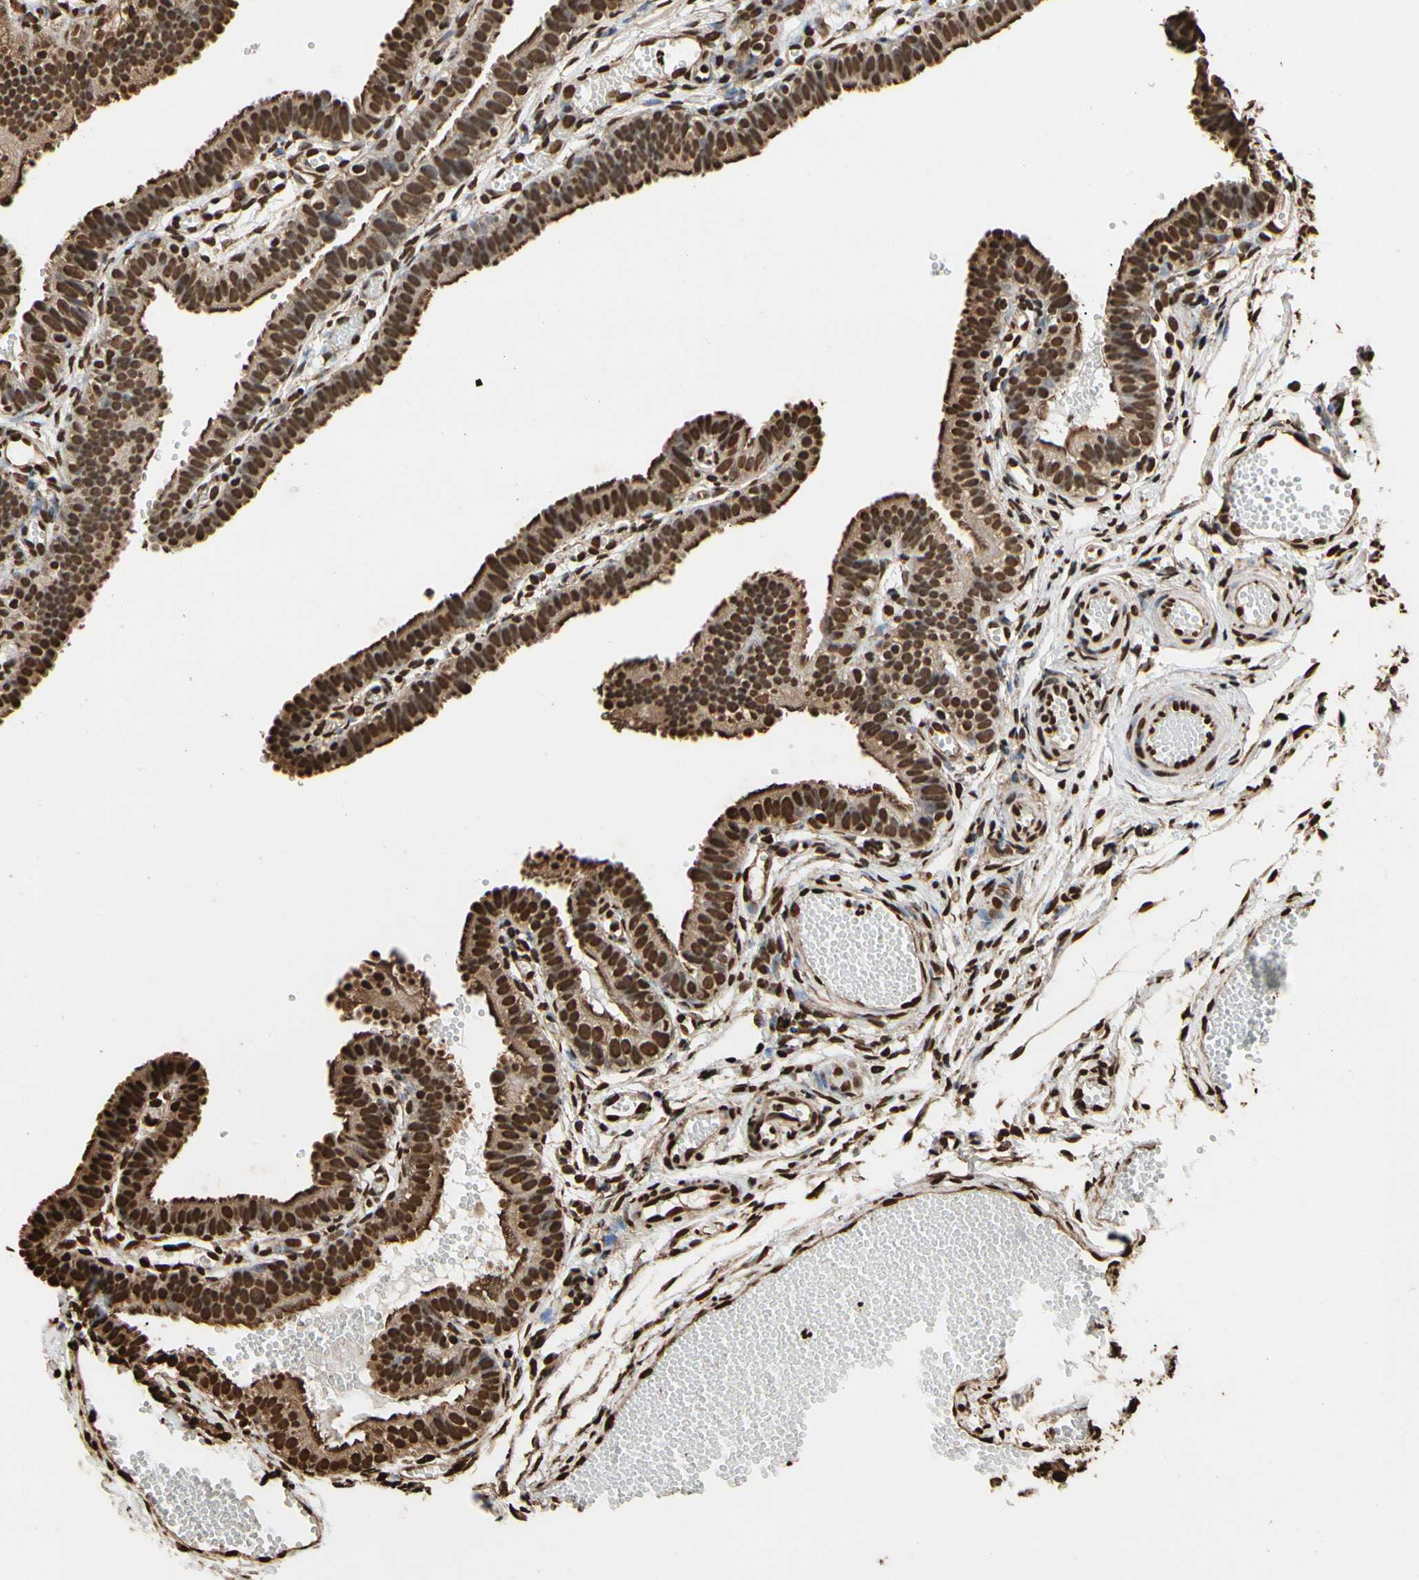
{"staining": {"intensity": "strong", "quantity": ">75%", "location": "cytoplasmic/membranous,nuclear"}, "tissue": "fallopian tube", "cell_type": "Glandular cells", "image_type": "normal", "snomed": [{"axis": "morphology", "description": "Normal tissue, NOS"}, {"axis": "topography", "description": "Fallopian tube"}, {"axis": "topography", "description": "Placenta"}], "caption": "Strong cytoplasmic/membranous,nuclear positivity is seen in about >75% of glandular cells in normal fallopian tube. Ihc stains the protein in brown and the nuclei are stained blue.", "gene": "HNRNPK", "patient": {"sex": "female", "age": 34}}